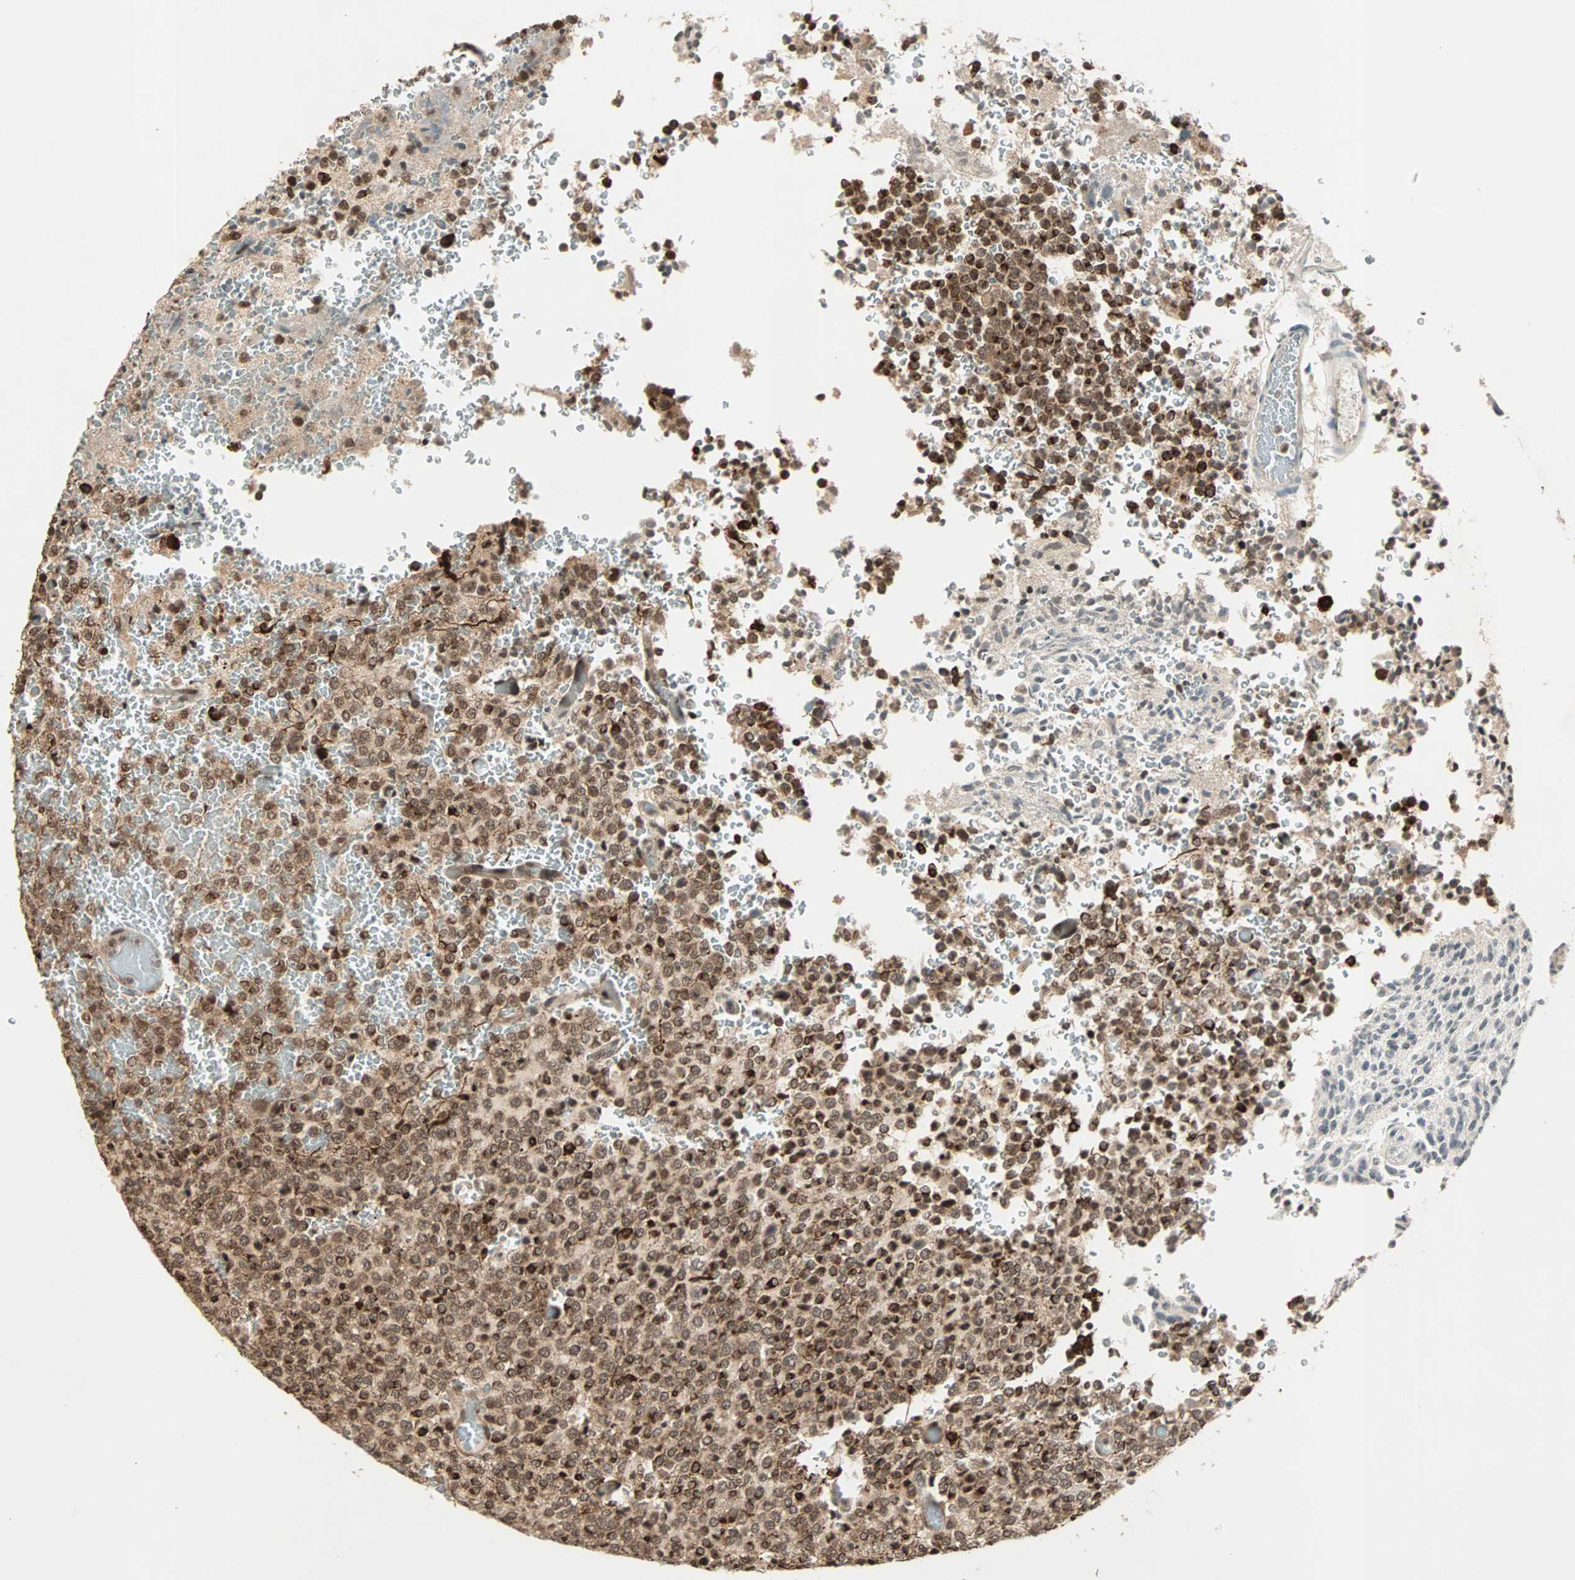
{"staining": {"intensity": "strong", "quantity": ">75%", "location": "cytoplasmic/membranous,nuclear"}, "tissue": "glioma", "cell_type": "Tumor cells", "image_type": "cancer", "snomed": [{"axis": "morphology", "description": "Glioma, malignant, High grade"}, {"axis": "topography", "description": "pancreas cauda"}], "caption": "This micrograph exhibits malignant high-grade glioma stained with immunohistochemistry (IHC) to label a protein in brown. The cytoplasmic/membranous and nuclear of tumor cells show strong positivity for the protein. Nuclei are counter-stained blue.", "gene": "ZNF44", "patient": {"sex": "male", "age": 60}}